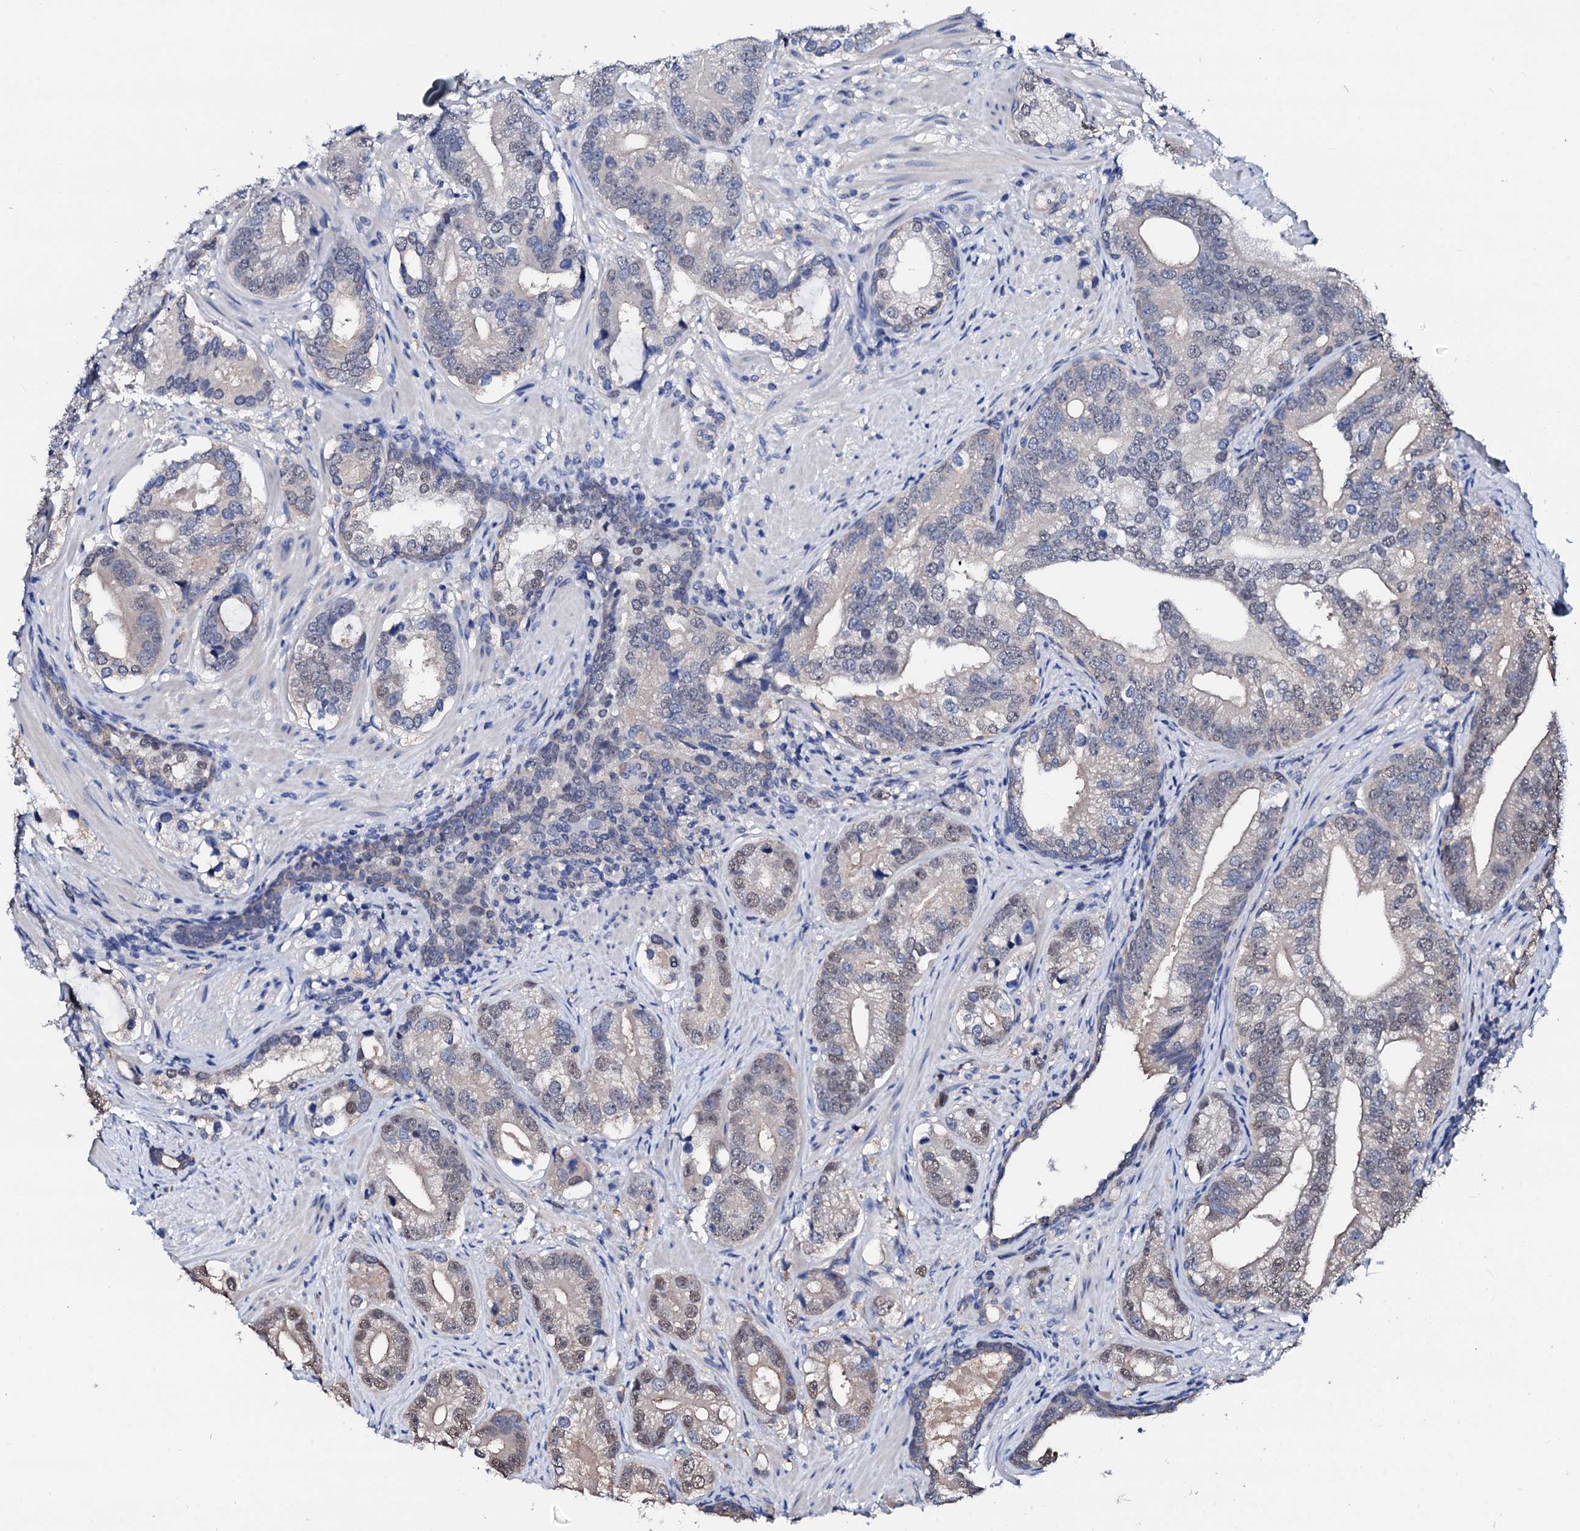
{"staining": {"intensity": "weak", "quantity": "25%-75%", "location": "nuclear"}, "tissue": "prostate cancer", "cell_type": "Tumor cells", "image_type": "cancer", "snomed": [{"axis": "morphology", "description": "Adenocarcinoma, High grade"}, {"axis": "topography", "description": "Prostate"}], "caption": "Approximately 25%-75% of tumor cells in prostate cancer (adenocarcinoma (high-grade)) exhibit weak nuclear protein staining as visualized by brown immunohistochemical staining.", "gene": "CSN2", "patient": {"sex": "male", "age": 75}}